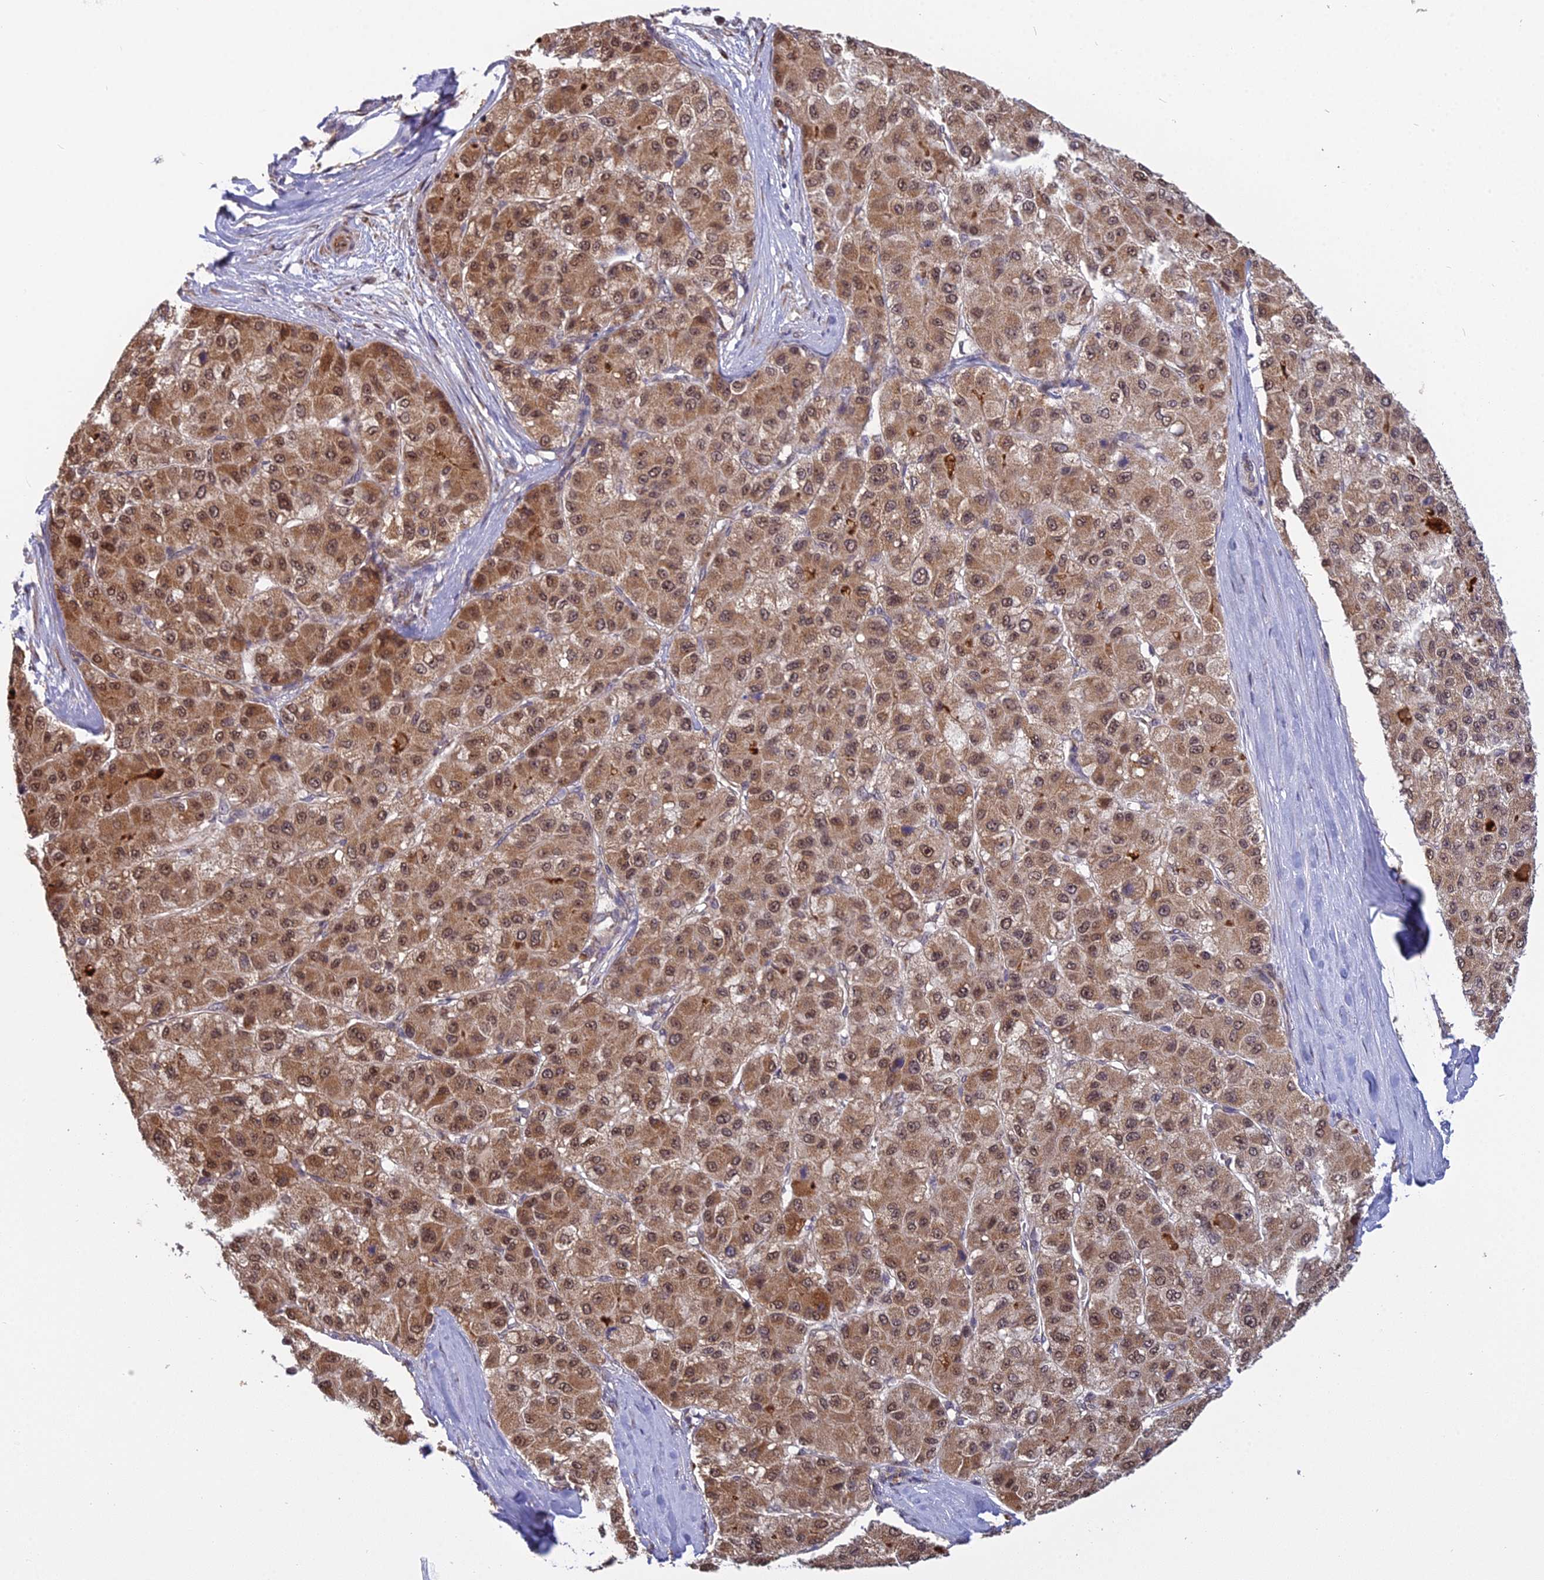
{"staining": {"intensity": "moderate", "quantity": ">75%", "location": "cytoplasmic/membranous,nuclear"}, "tissue": "liver cancer", "cell_type": "Tumor cells", "image_type": "cancer", "snomed": [{"axis": "morphology", "description": "Carcinoma, Hepatocellular, NOS"}, {"axis": "topography", "description": "Liver"}], "caption": "Tumor cells reveal medium levels of moderate cytoplasmic/membranous and nuclear staining in about >75% of cells in human liver hepatocellular carcinoma. The staining was performed using DAB (3,3'-diaminobenzidine), with brown indicating positive protein expression. Nuclei are stained blue with hematoxylin.", "gene": "MEOX1", "patient": {"sex": "male", "age": 80}}